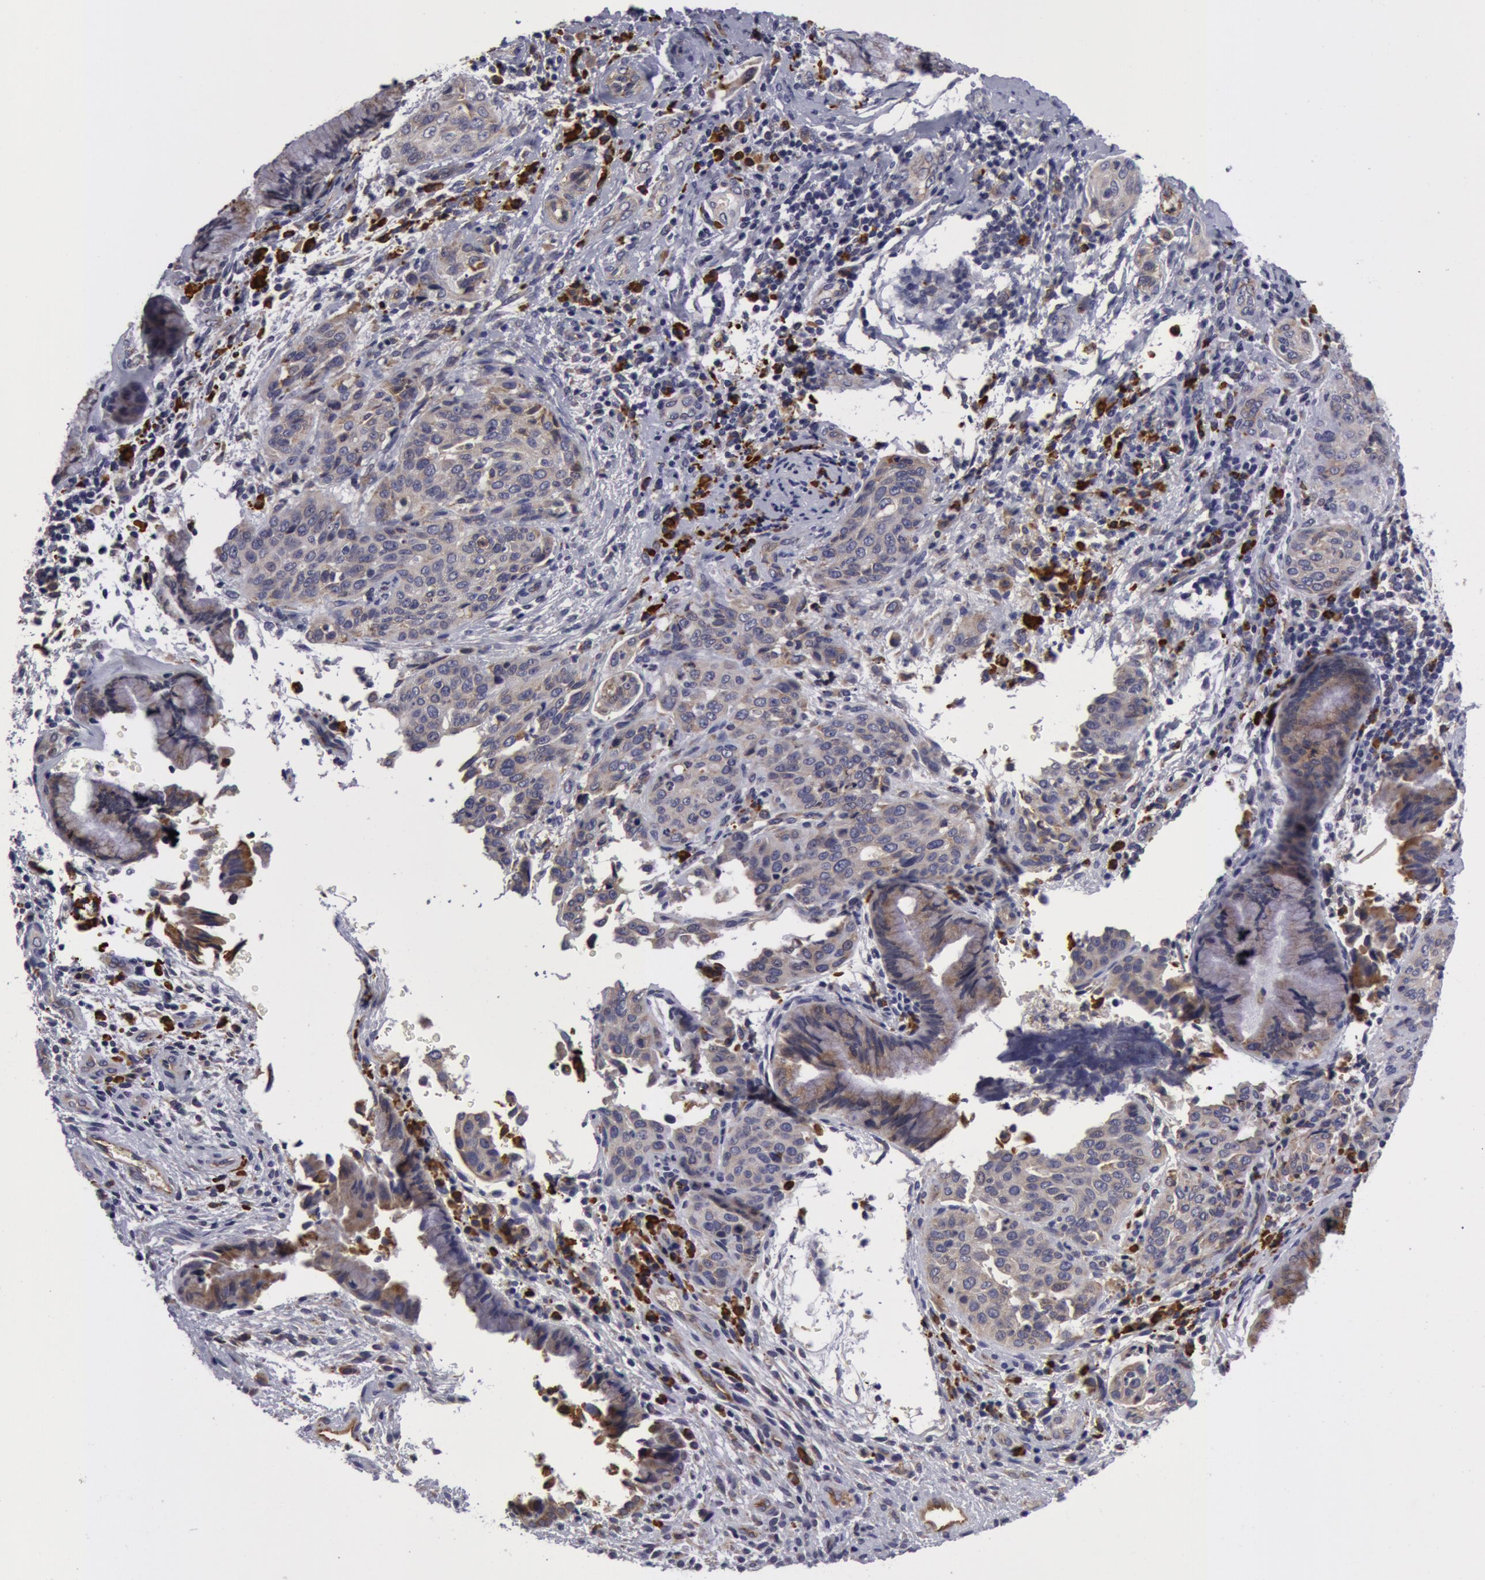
{"staining": {"intensity": "weak", "quantity": "<25%", "location": "cytoplasmic/membranous"}, "tissue": "cervical cancer", "cell_type": "Tumor cells", "image_type": "cancer", "snomed": [{"axis": "morphology", "description": "Squamous cell carcinoma, NOS"}, {"axis": "topography", "description": "Cervix"}], "caption": "Cervical cancer was stained to show a protein in brown. There is no significant positivity in tumor cells.", "gene": "IL23A", "patient": {"sex": "female", "age": 41}}